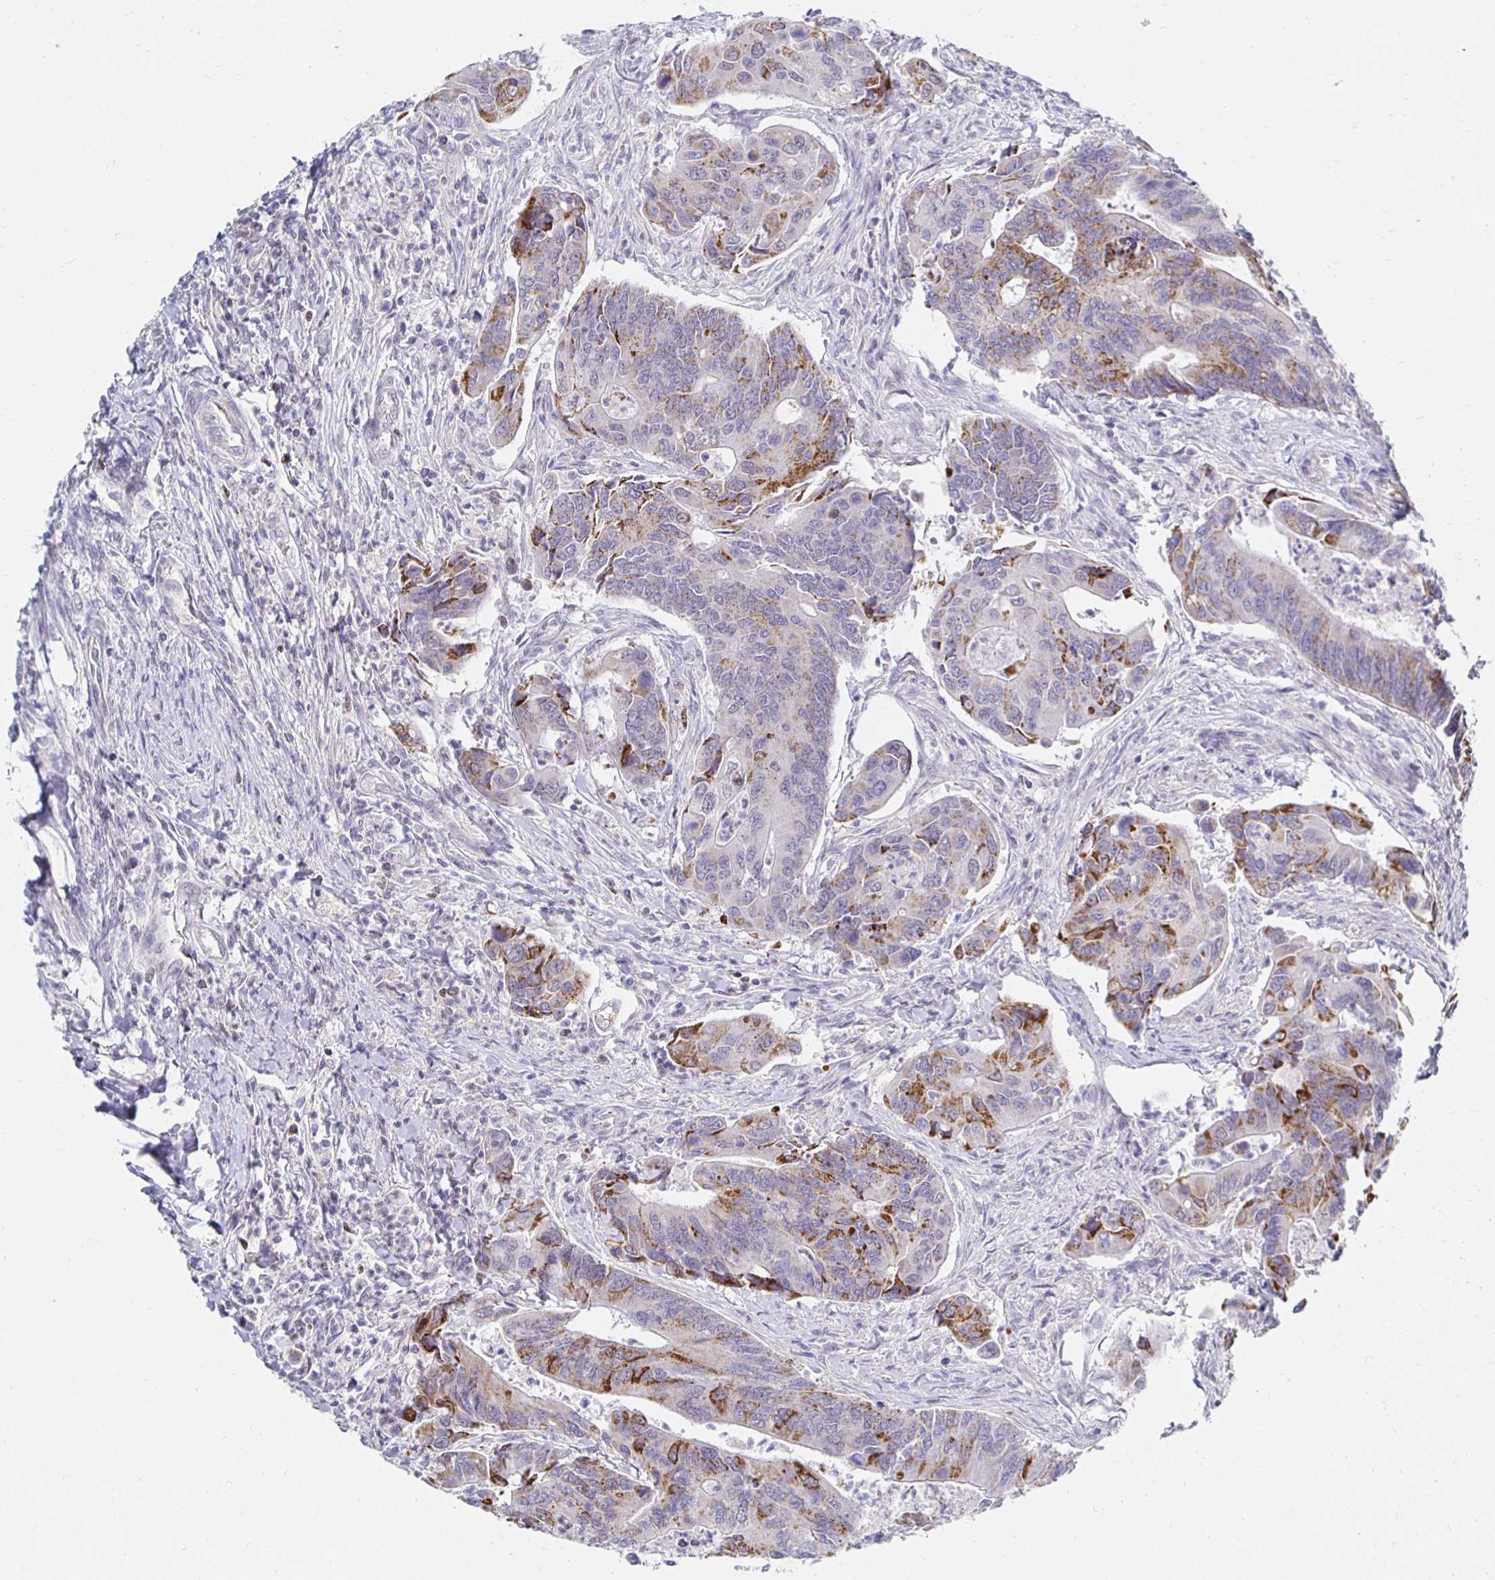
{"staining": {"intensity": "moderate", "quantity": "25%-75%", "location": "cytoplasmic/membranous"}, "tissue": "colorectal cancer", "cell_type": "Tumor cells", "image_type": "cancer", "snomed": [{"axis": "morphology", "description": "Adenocarcinoma, NOS"}, {"axis": "topography", "description": "Colon"}], "caption": "Protein expression analysis of human colorectal cancer (adenocarcinoma) reveals moderate cytoplasmic/membranous expression in about 25%-75% of tumor cells.", "gene": "NOCT", "patient": {"sex": "female", "age": 67}}